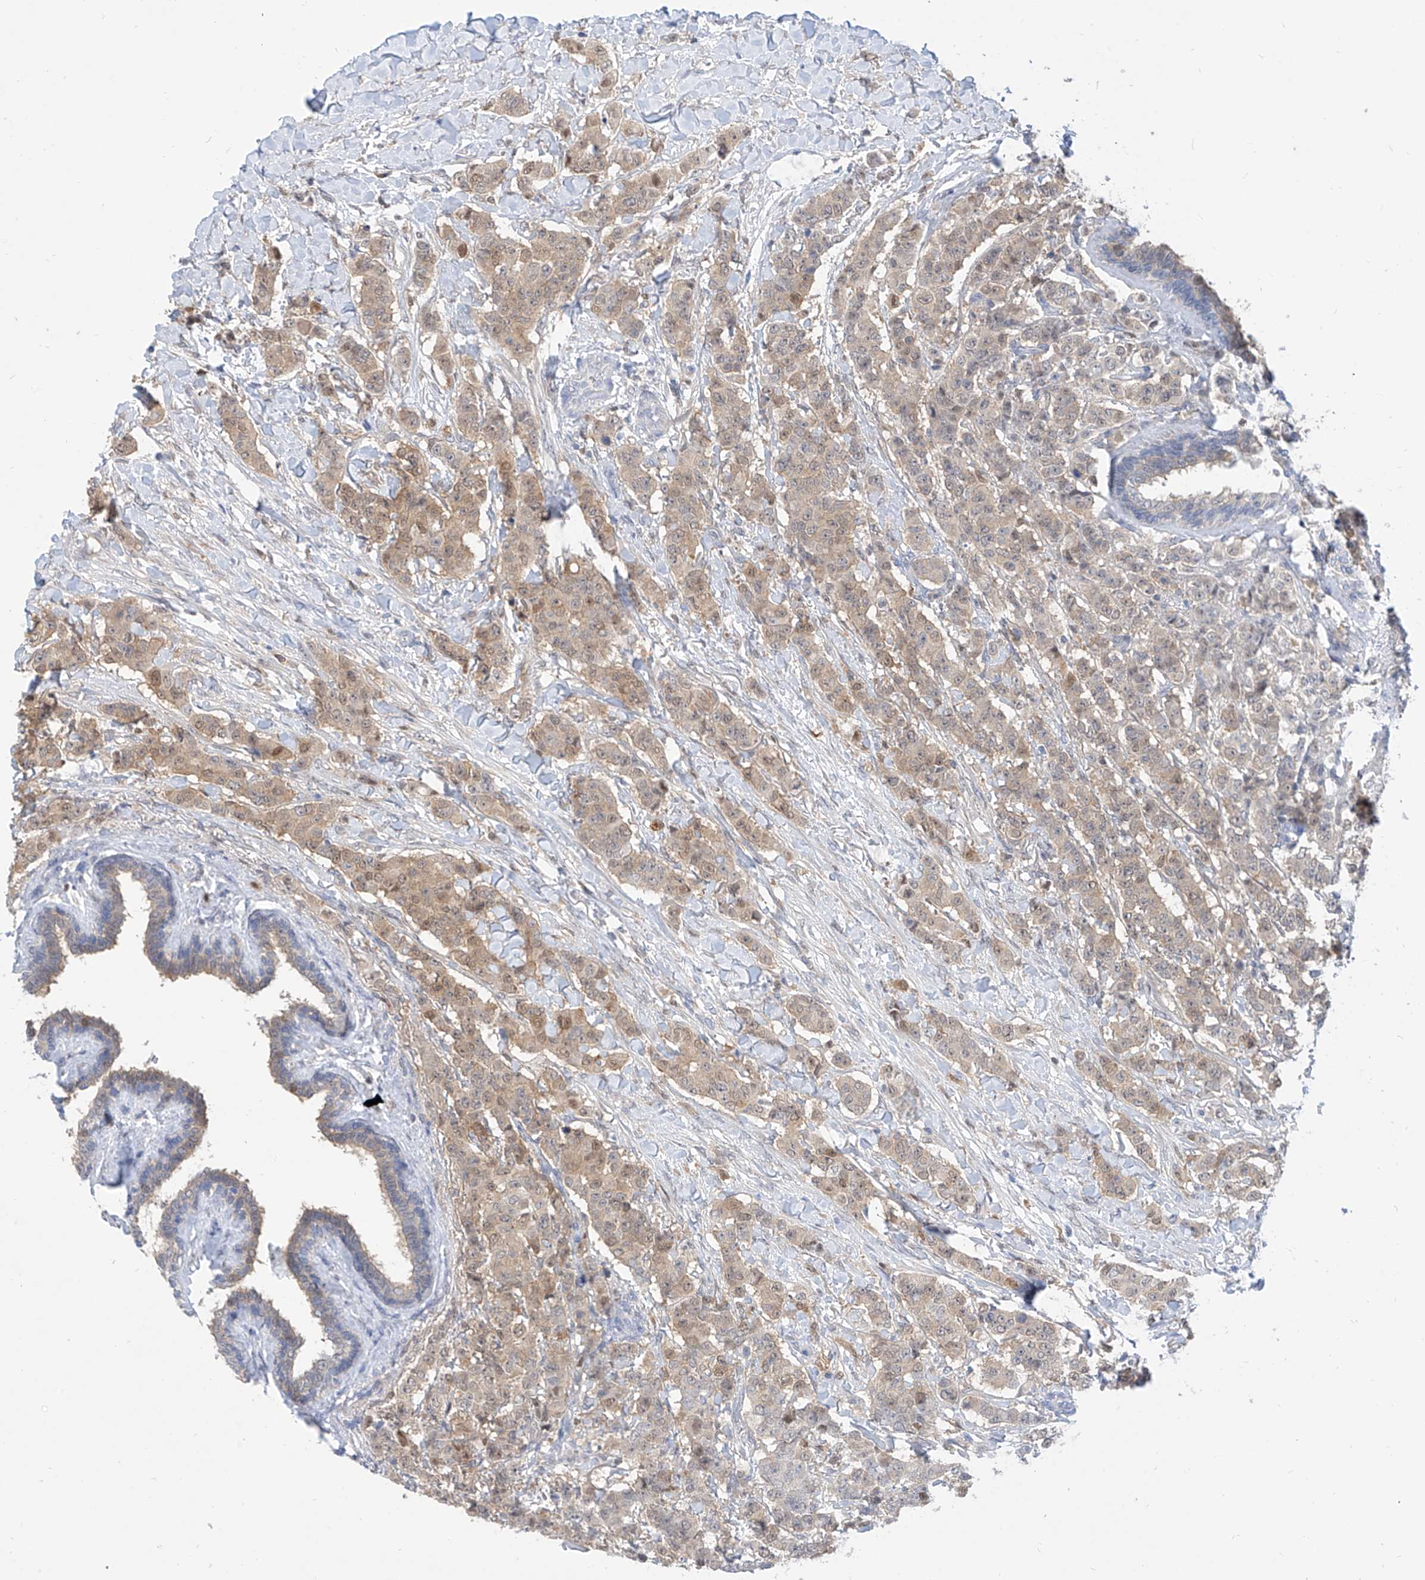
{"staining": {"intensity": "weak", "quantity": ">75%", "location": "cytoplasmic/membranous"}, "tissue": "breast cancer", "cell_type": "Tumor cells", "image_type": "cancer", "snomed": [{"axis": "morphology", "description": "Duct carcinoma"}, {"axis": "topography", "description": "Breast"}], "caption": "Protein analysis of breast cancer (invasive ductal carcinoma) tissue demonstrates weak cytoplasmic/membranous positivity in about >75% of tumor cells.", "gene": "PDXK", "patient": {"sex": "female", "age": 40}}